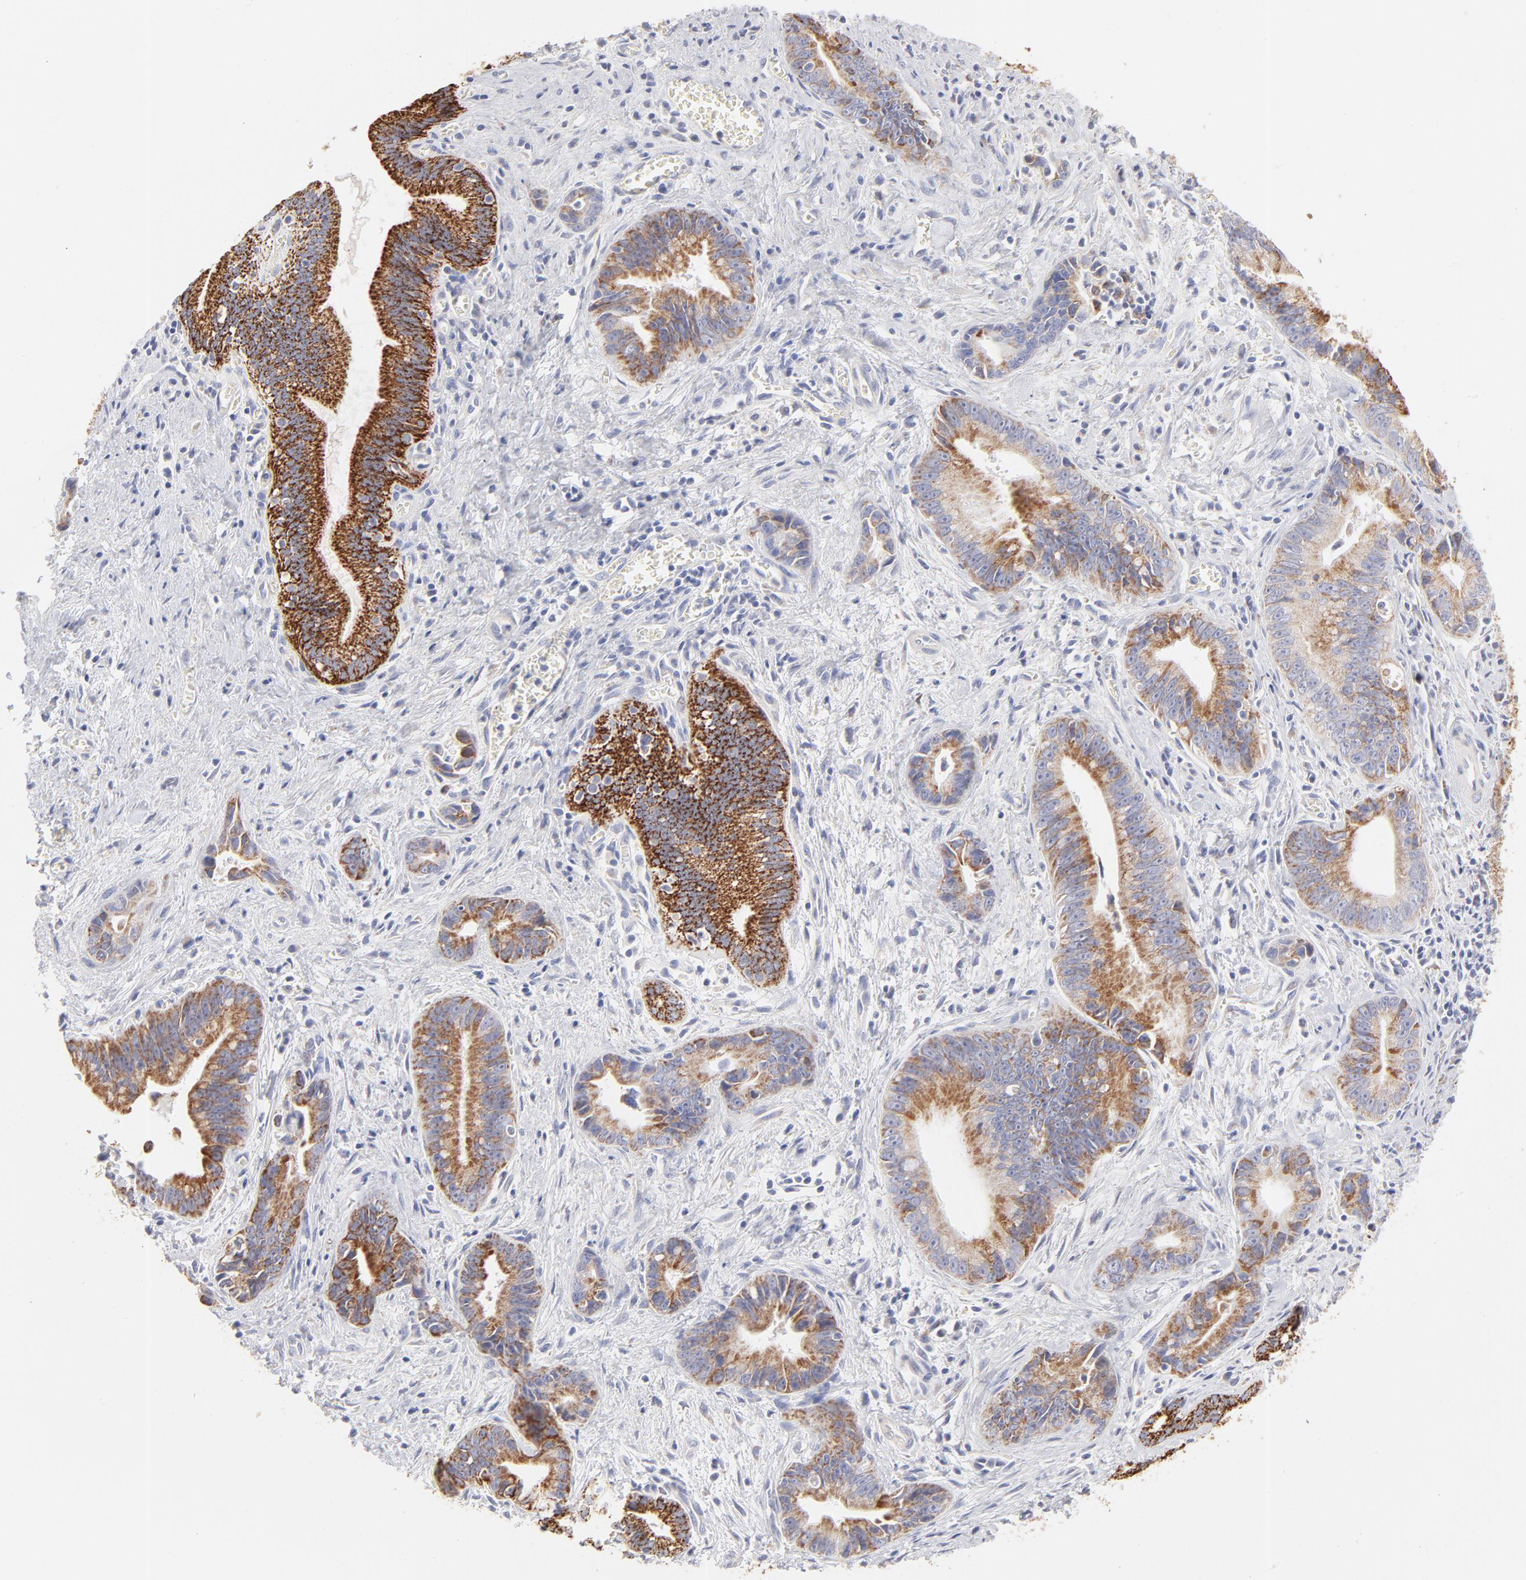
{"staining": {"intensity": "strong", "quantity": ">75%", "location": "cytoplasmic/membranous"}, "tissue": "liver cancer", "cell_type": "Tumor cells", "image_type": "cancer", "snomed": [{"axis": "morphology", "description": "Cholangiocarcinoma"}, {"axis": "topography", "description": "Liver"}], "caption": "Immunohistochemical staining of liver cholangiocarcinoma shows strong cytoplasmic/membranous protein positivity in approximately >75% of tumor cells.", "gene": "TST", "patient": {"sex": "female", "age": 55}}